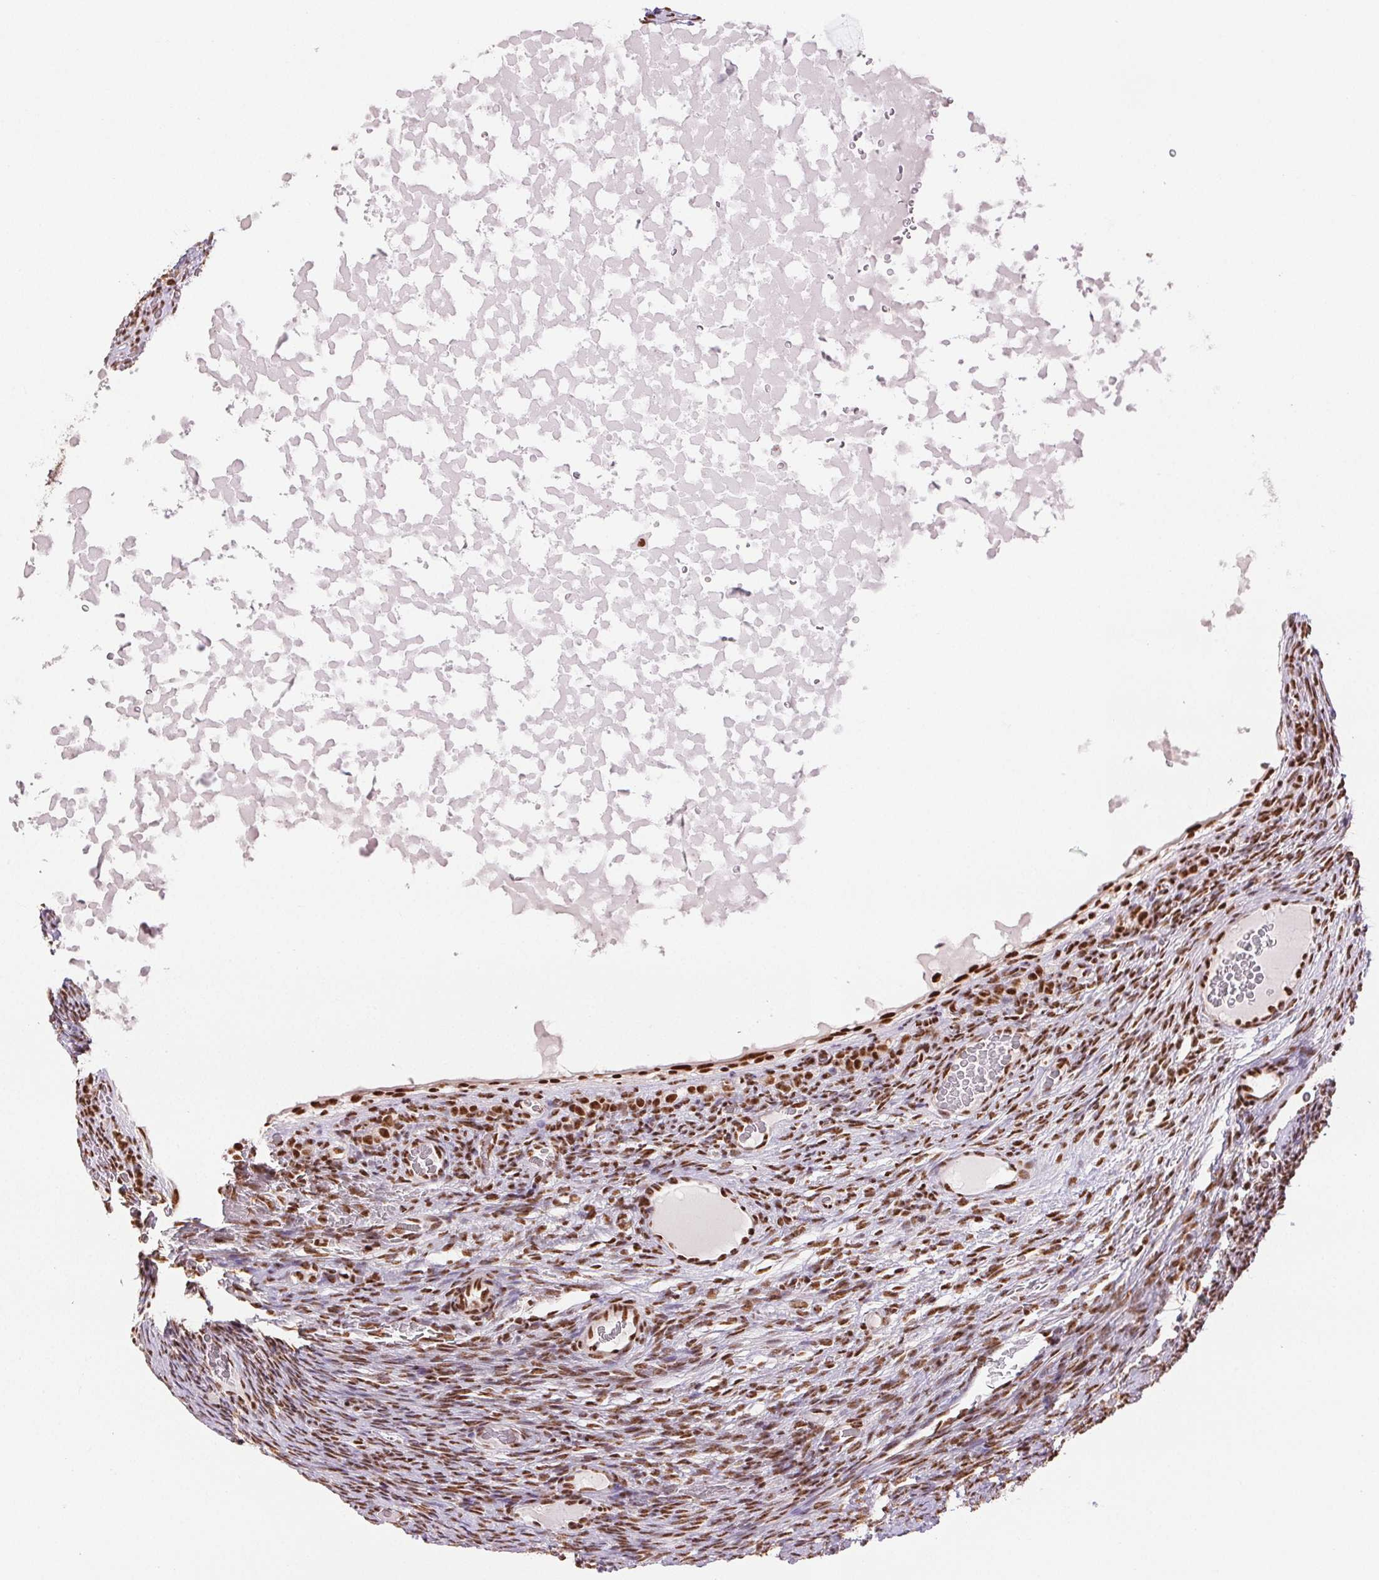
{"staining": {"intensity": "moderate", "quantity": ">75%", "location": "nuclear"}, "tissue": "ovary", "cell_type": "Ovarian stroma cells", "image_type": "normal", "snomed": [{"axis": "morphology", "description": "Normal tissue, NOS"}, {"axis": "topography", "description": "Ovary"}], "caption": "Immunohistochemistry (IHC) staining of normal ovary, which displays medium levels of moderate nuclear positivity in approximately >75% of ovarian stroma cells indicating moderate nuclear protein expression. The staining was performed using DAB (3,3'-diaminobenzidine) (brown) for protein detection and nuclei were counterstained in hematoxylin (blue).", "gene": "IK", "patient": {"sex": "female", "age": 34}}